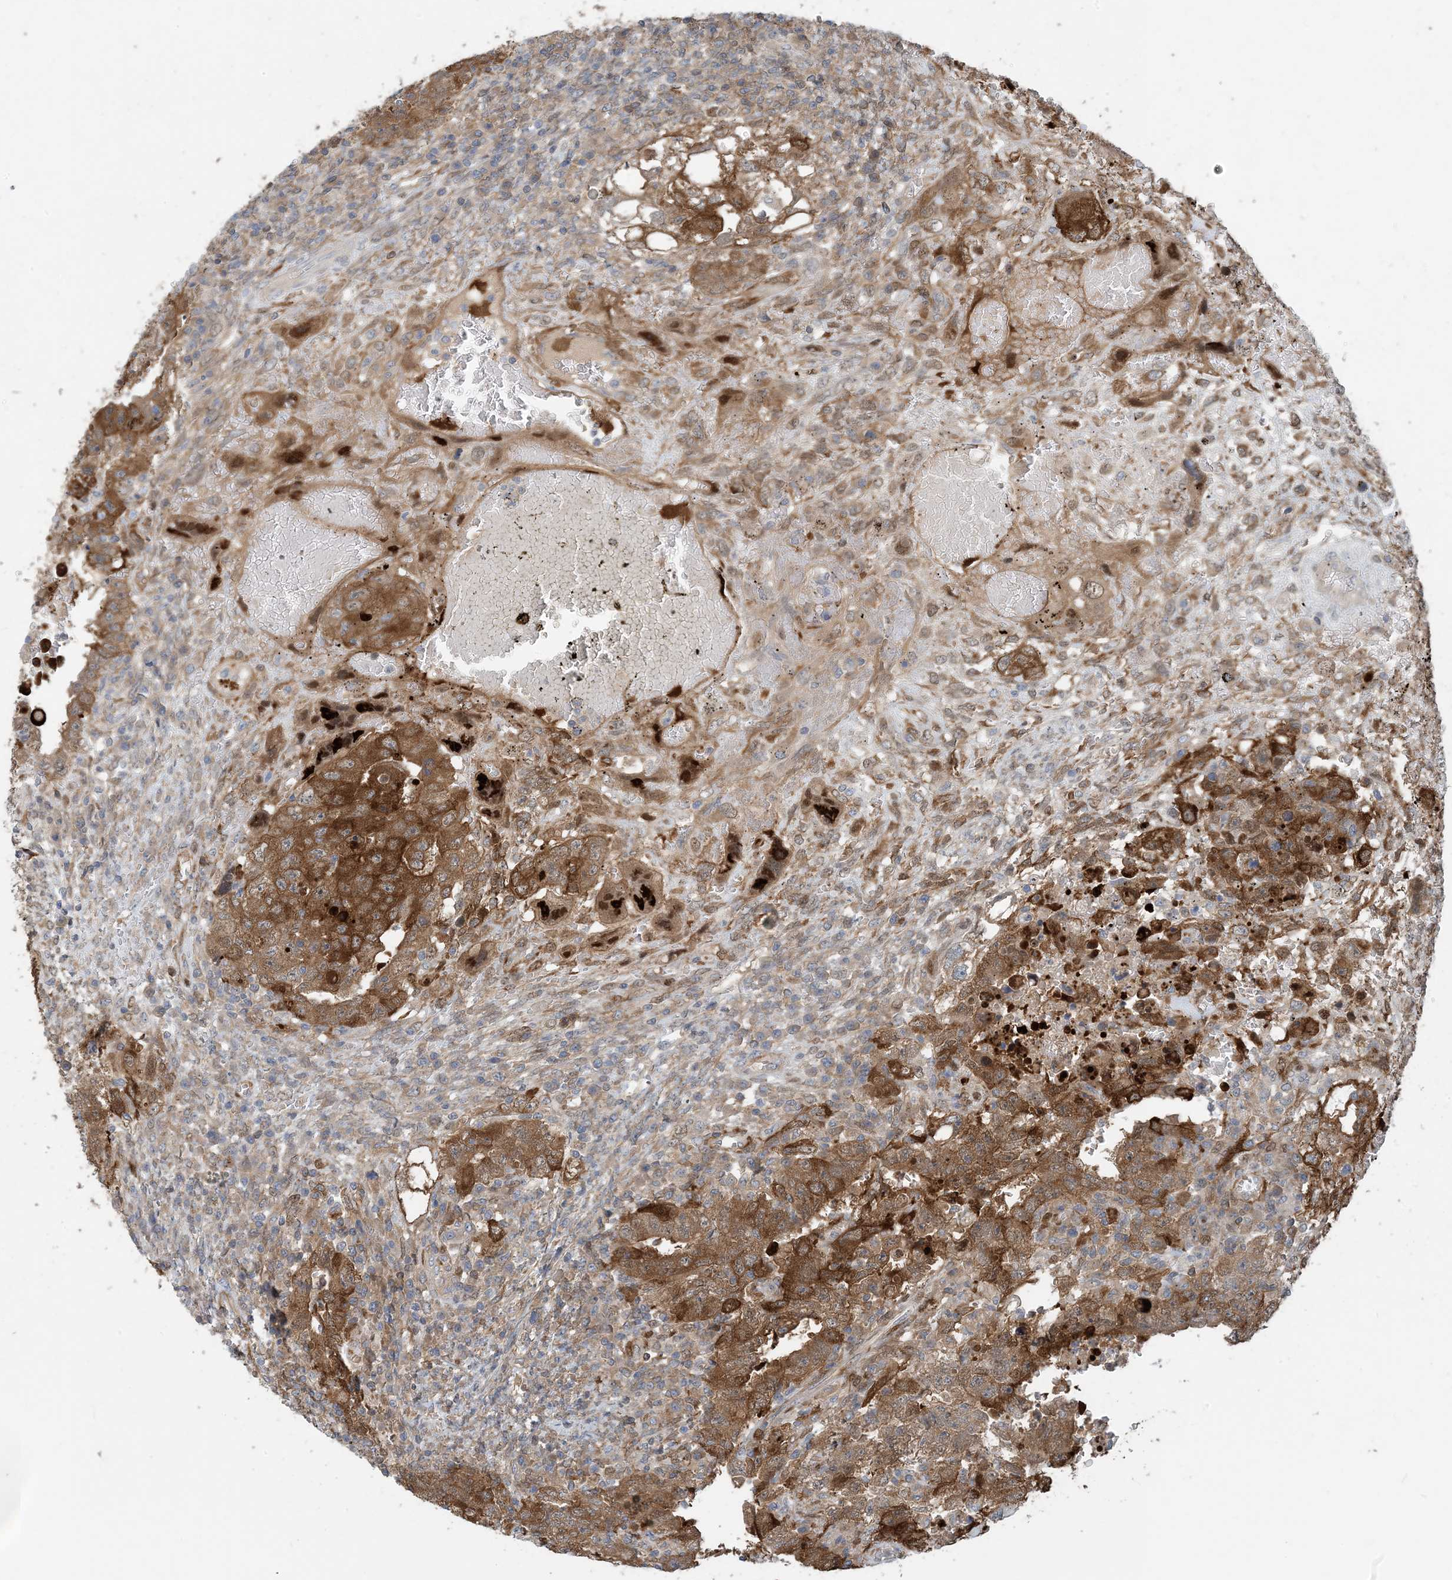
{"staining": {"intensity": "strong", "quantity": ">75%", "location": "cytoplasmic/membranous"}, "tissue": "testis cancer", "cell_type": "Tumor cells", "image_type": "cancer", "snomed": [{"axis": "morphology", "description": "Carcinoma, Embryonal, NOS"}, {"axis": "topography", "description": "Testis"}], "caption": "Embryonal carcinoma (testis) tissue exhibits strong cytoplasmic/membranous positivity in approximately >75% of tumor cells, visualized by immunohistochemistry. (DAB (3,3'-diaminobenzidine) = brown stain, brightfield microscopy at high magnification).", "gene": "ZC3H12A", "patient": {"sex": "male", "age": 26}}